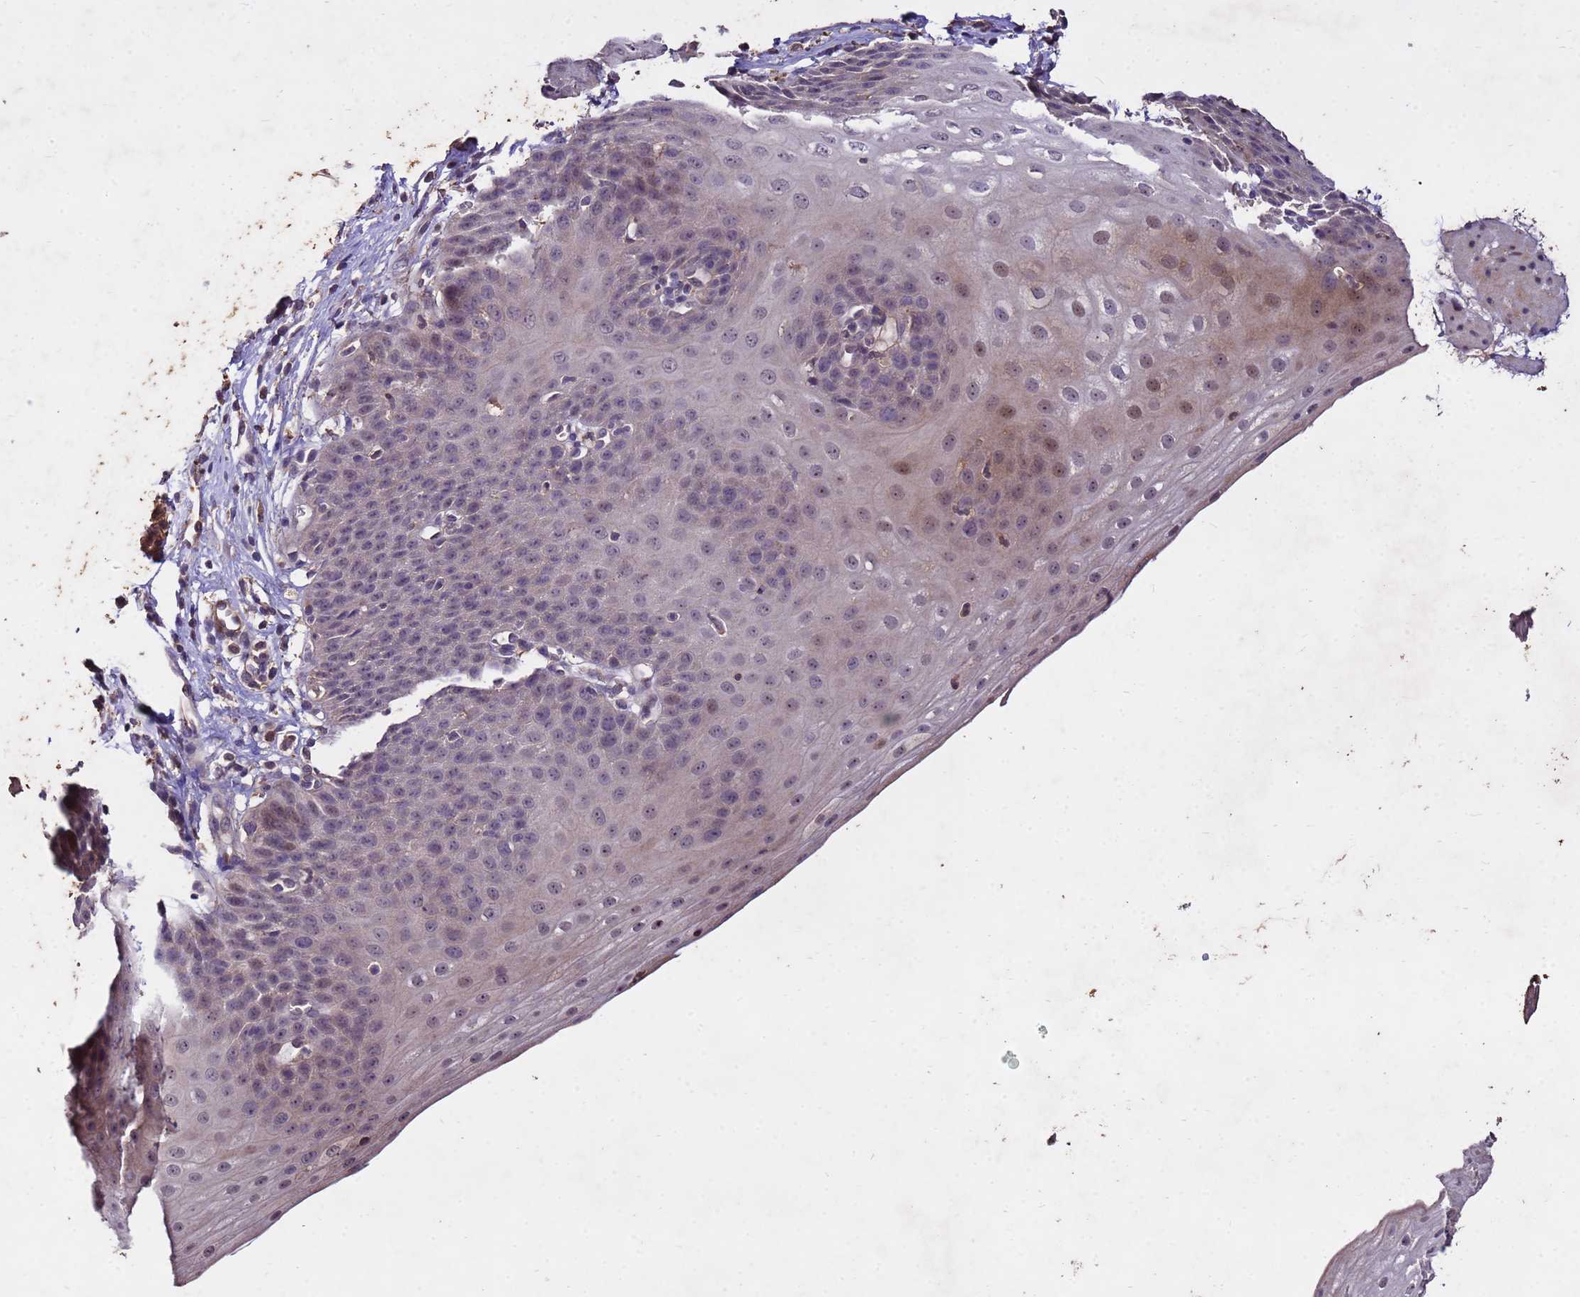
{"staining": {"intensity": "weak", "quantity": "25%-75%", "location": "cytoplasmic/membranous,nuclear"}, "tissue": "esophagus", "cell_type": "Squamous epithelial cells", "image_type": "normal", "snomed": [{"axis": "morphology", "description": "Normal tissue, NOS"}, {"axis": "topography", "description": "Esophagus"}], "caption": "Benign esophagus reveals weak cytoplasmic/membranous,nuclear staining in approximately 25%-75% of squamous epithelial cells.", "gene": "TOR4A", "patient": {"sex": "male", "age": 71}}